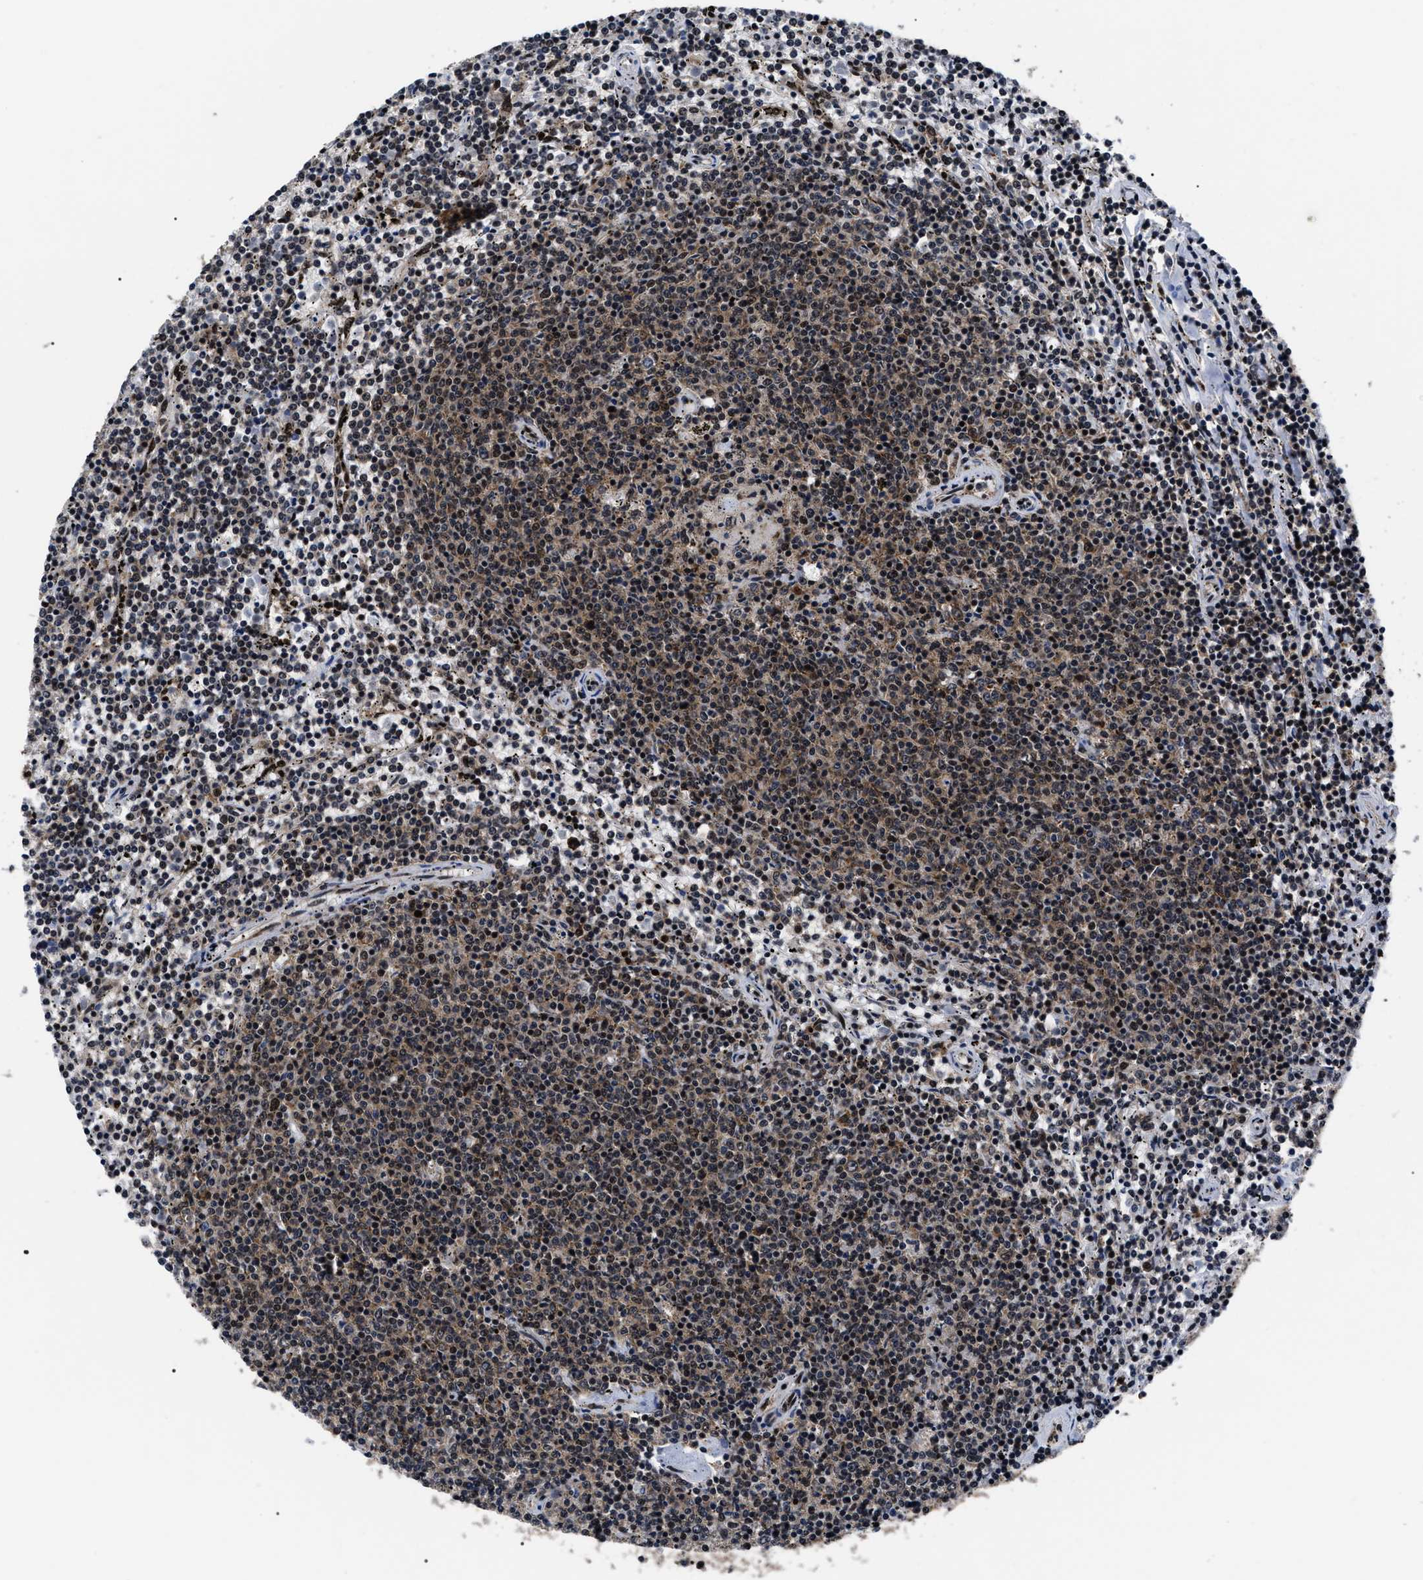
{"staining": {"intensity": "moderate", "quantity": "25%-75%", "location": "cytoplasmic/membranous,nuclear"}, "tissue": "lymphoma", "cell_type": "Tumor cells", "image_type": "cancer", "snomed": [{"axis": "morphology", "description": "Malignant lymphoma, non-Hodgkin's type, Low grade"}, {"axis": "topography", "description": "Spleen"}], "caption": "Human low-grade malignant lymphoma, non-Hodgkin's type stained for a protein (brown) exhibits moderate cytoplasmic/membranous and nuclear positive staining in approximately 25%-75% of tumor cells.", "gene": "CSNK2A1", "patient": {"sex": "female", "age": 50}}